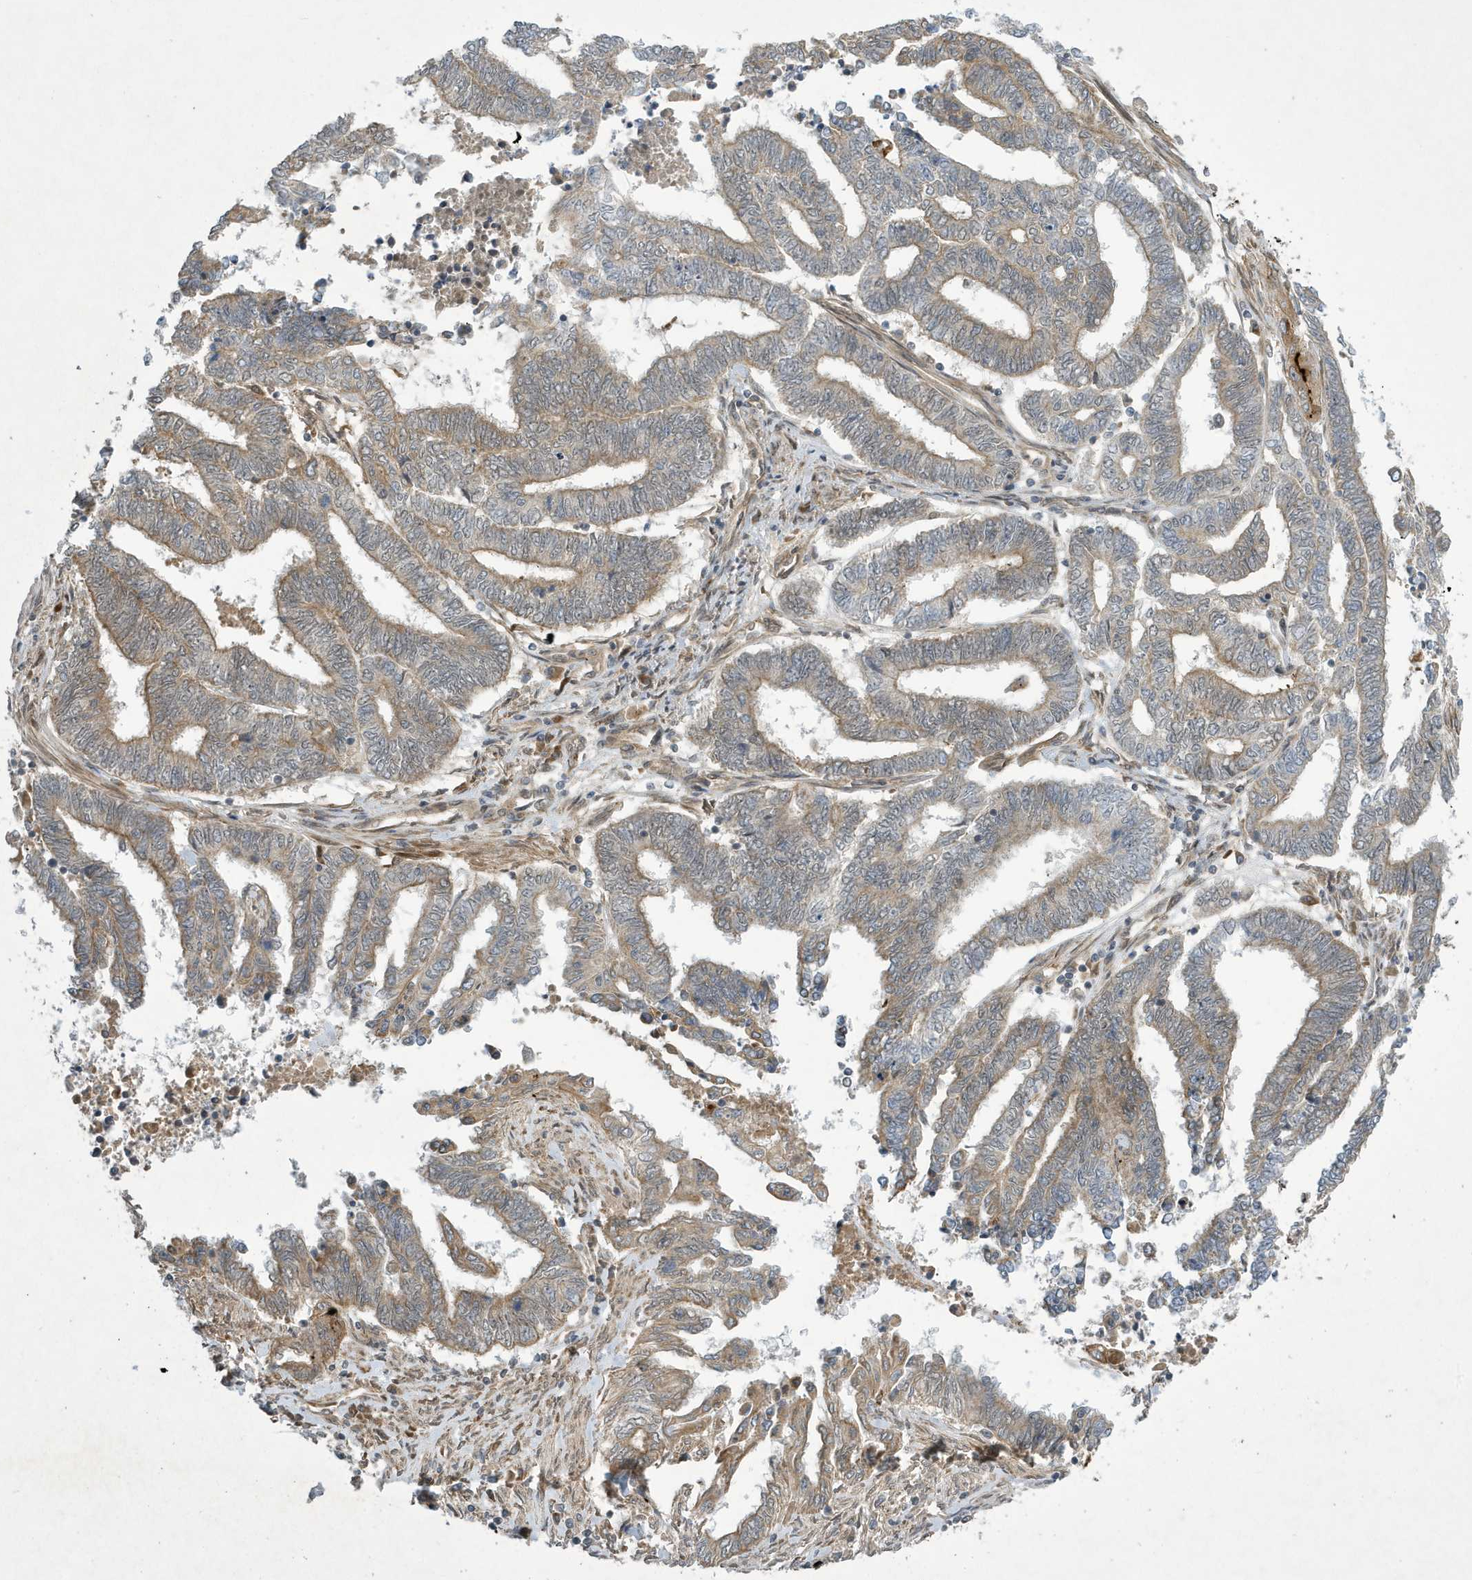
{"staining": {"intensity": "weak", "quantity": ">75%", "location": "cytoplasmic/membranous"}, "tissue": "endometrial cancer", "cell_type": "Tumor cells", "image_type": "cancer", "snomed": [{"axis": "morphology", "description": "Adenocarcinoma, NOS"}, {"axis": "topography", "description": "Uterus"}, {"axis": "topography", "description": "Endometrium"}], "caption": "Immunohistochemical staining of endometrial cancer (adenocarcinoma) demonstrates low levels of weak cytoplasmic/membranous protein expression in about >75% of tumor cells.", "gene": "NCOA7", "patient": {"sex": "female", "age": 70}}